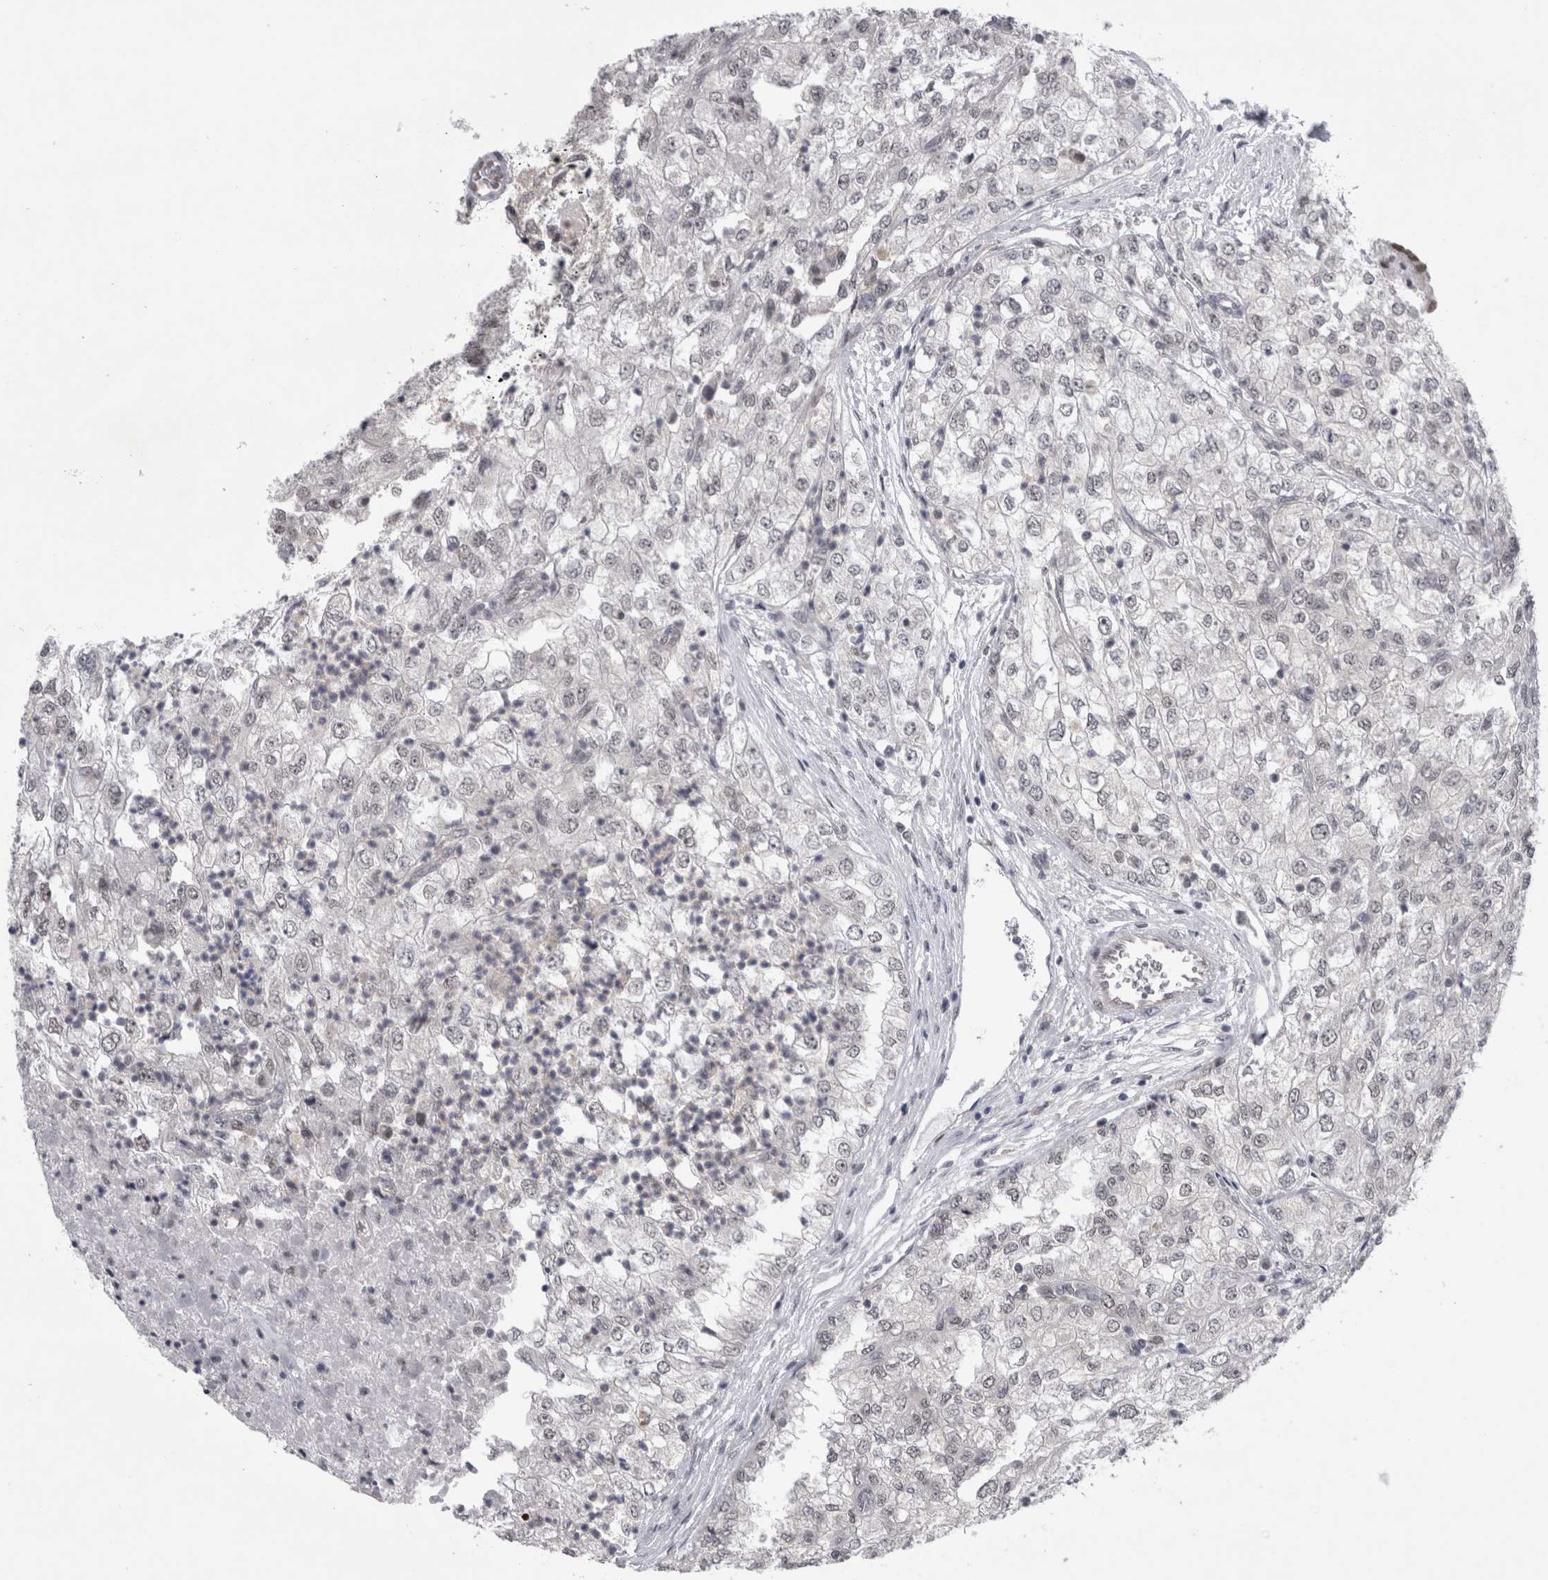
{"staining": {"intensity": "weak", "quantity": "25%-75%", "location": "nuclear"}, "tissue": "renal cancer", "cell_type": "Tumor cells", "image_type": "cancer", "snomed": [{"axis": "morphology", "description": "Adenocarcinoma, NOS"}, {"axis": "topography", "description": "Kidney"}], "caption": "A high-resolution image shows IHC staining of renal cancer, which reveals weak nuclear expression in approximately 25%-75% of tumor cells.", "gene": "PSMB2", "patient": {"sex": "female", "age": 54}}